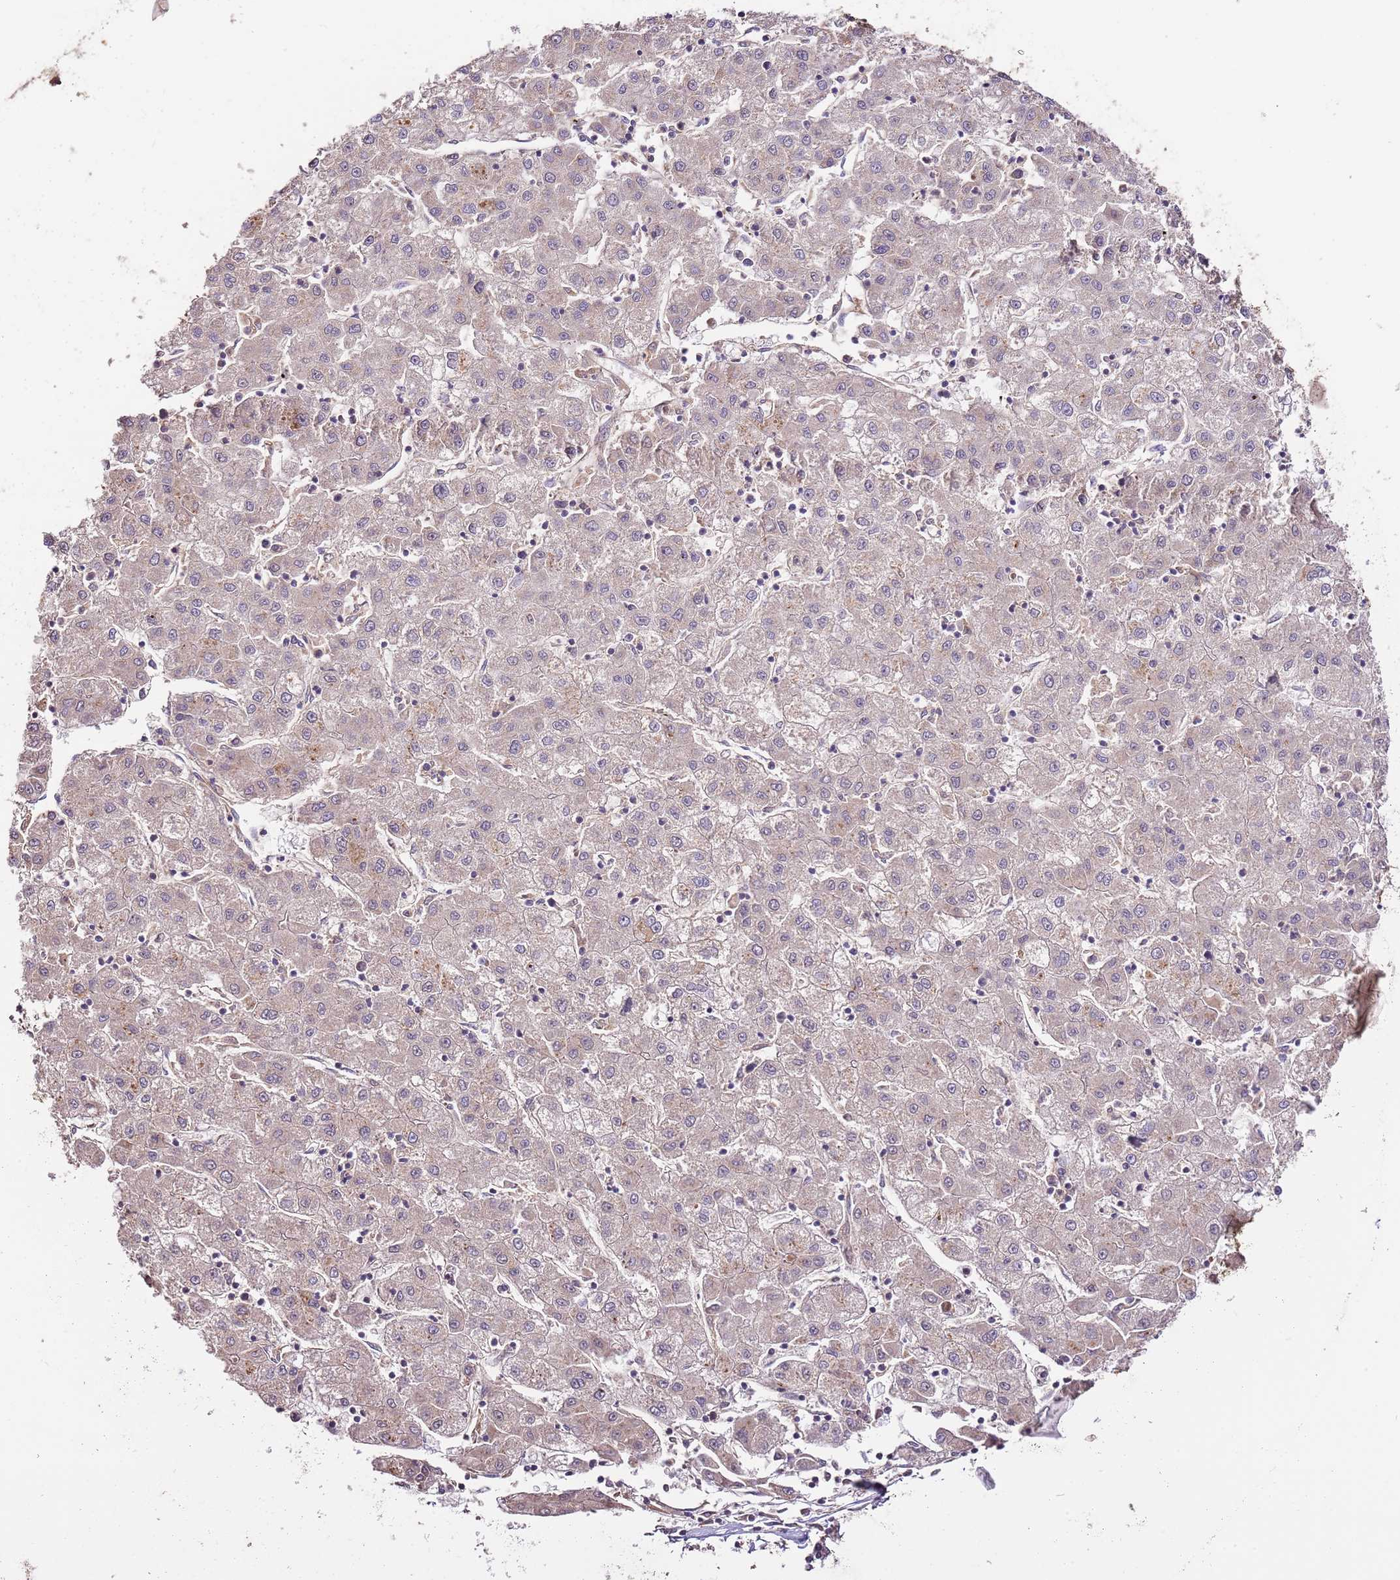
{"staining": {"intensity": "moderate", "quantity": "<25%", "location": "cytoplasmic/membranous"}, "tissue": "liver cancer", "cell_type": "Tumor cells", "image_type": "cancer", "snomed": [{"axis": "morphology", "description": "Carcinoma, Hepatocellular, NOS"}, {"axis": "topography", "description": "Liver"}], "caption": "Immunohistochemistry photomicrograph of neoplastic tissue: human liver cancer stained using immunohistochemistry demonstrates low levels of moderate protein expression localized specifically in the cytoplasmic/membranous of tumor cells, appearing as a cytoplasmic/membranous brown color.", "gene": "DOCK6", "patient": {"sex": "male", "age": 72}}